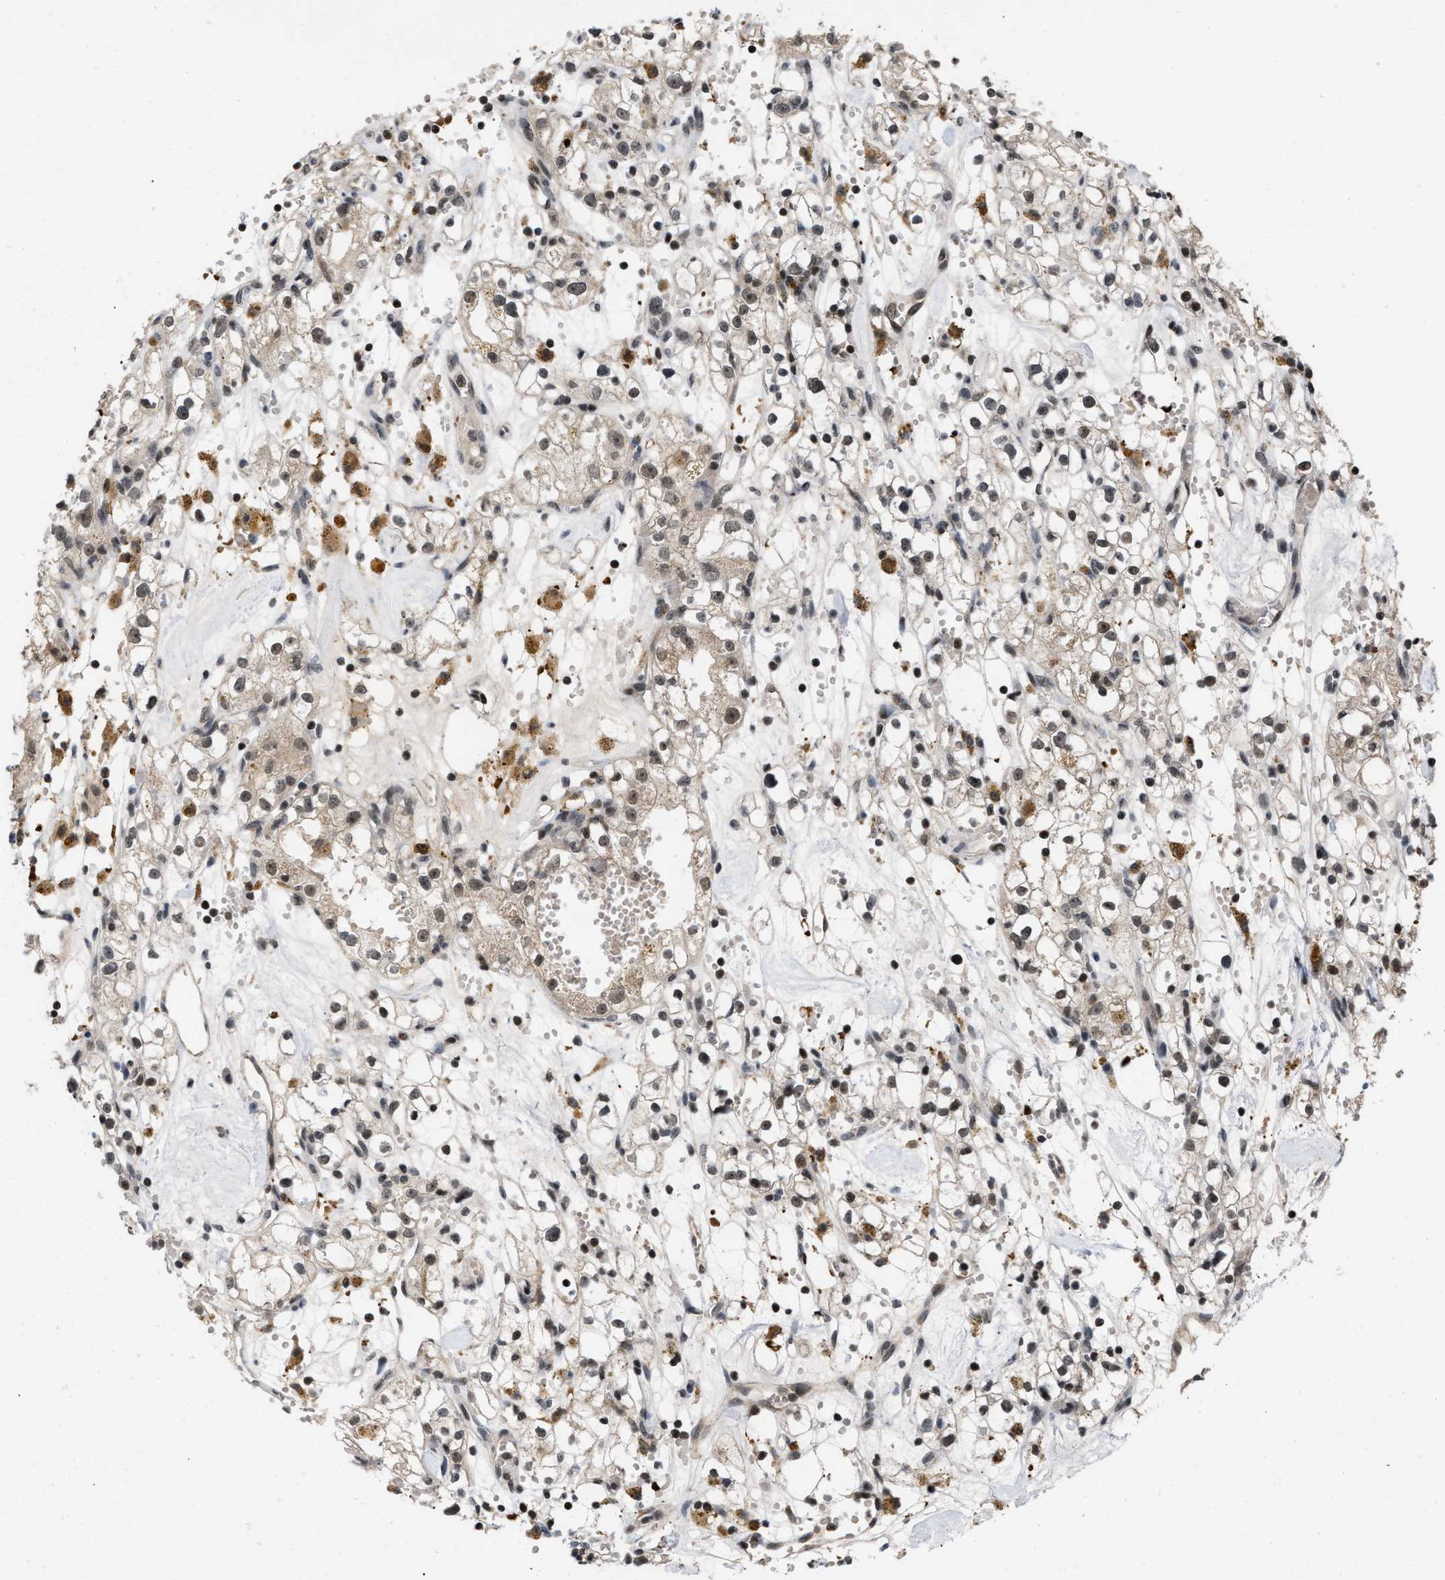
{"staining": {"intensity": "weak", "quantity": ">75%", "location": "cytoplasmic/membranous,nuclear"}, "tissue": "renal cancer", "cell_type": "Tumor cells", "image_type": "cancer", "snomed": [{"axis": "morphology", "description": "Adenocarcinoma, NOS"}, {"axis": "topography", "description": "Kidney"}], "caption": "Tumor cells reveal low levels of weak cytoplasmic/membranous and nuclear expression in approximately >75% of cells in human adenocarcinoma (renal).", "gene": "C9orf78", "patient": {"sex": "male", "age": 56}}